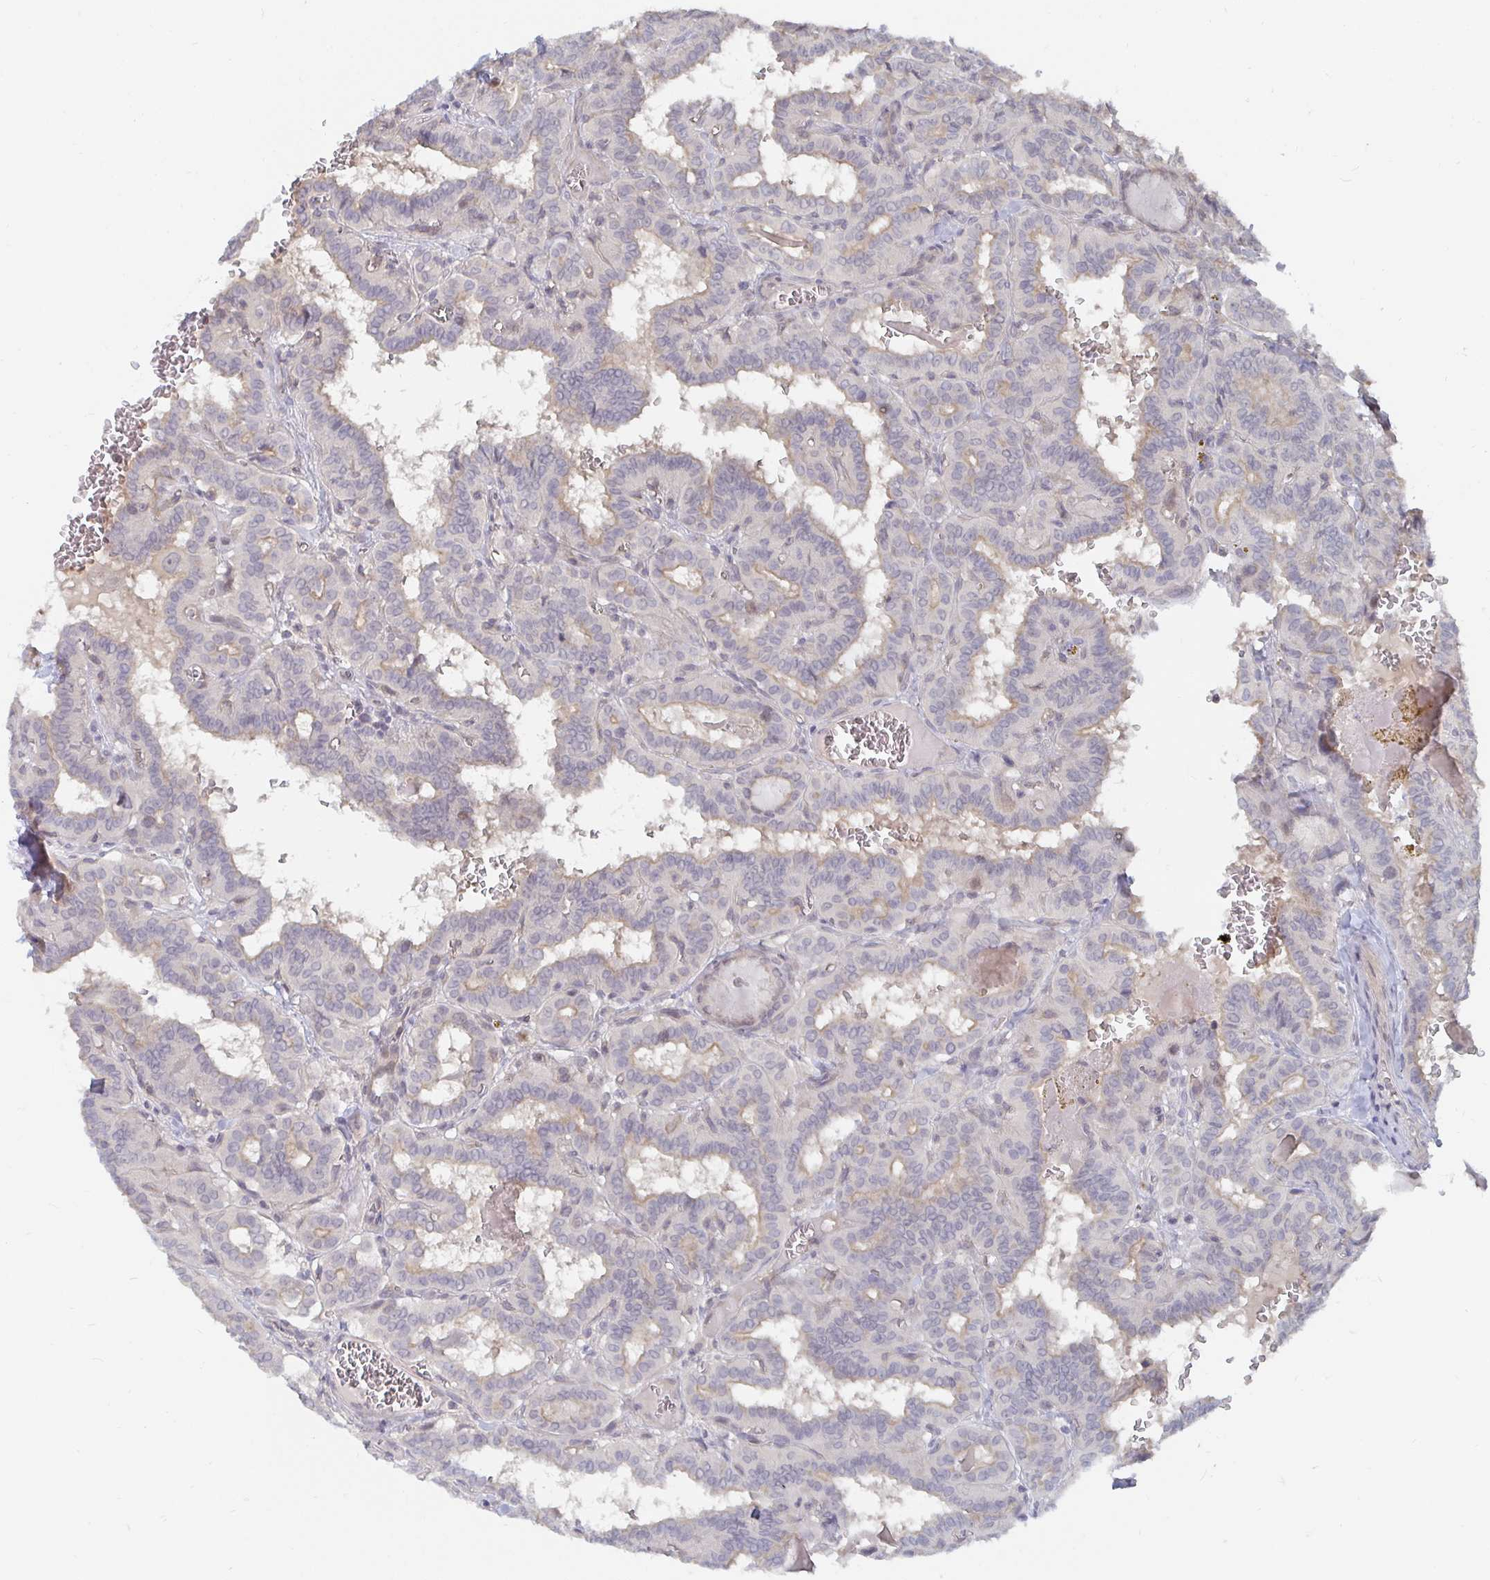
{"staining": {"intensity": "weak", "quantity": "<25%", "location": "cytoplasmic/membranous"}, "tissue": "thyroid cancer", "cell_type": "Tumor cells", "image_type": "cancer", "snomed": [{"axis": "morphology", "description": "Papillary adenocarcinoma, NOS"}, {"axis": "topography", "description": "Thyroid gland"}], "caption": "Tumor cells show no significant staining in thyroid cancer (papillary adenocarcinoma).", "gene": "MEIS1", "patient": {"sex": "female", "age": 21}}